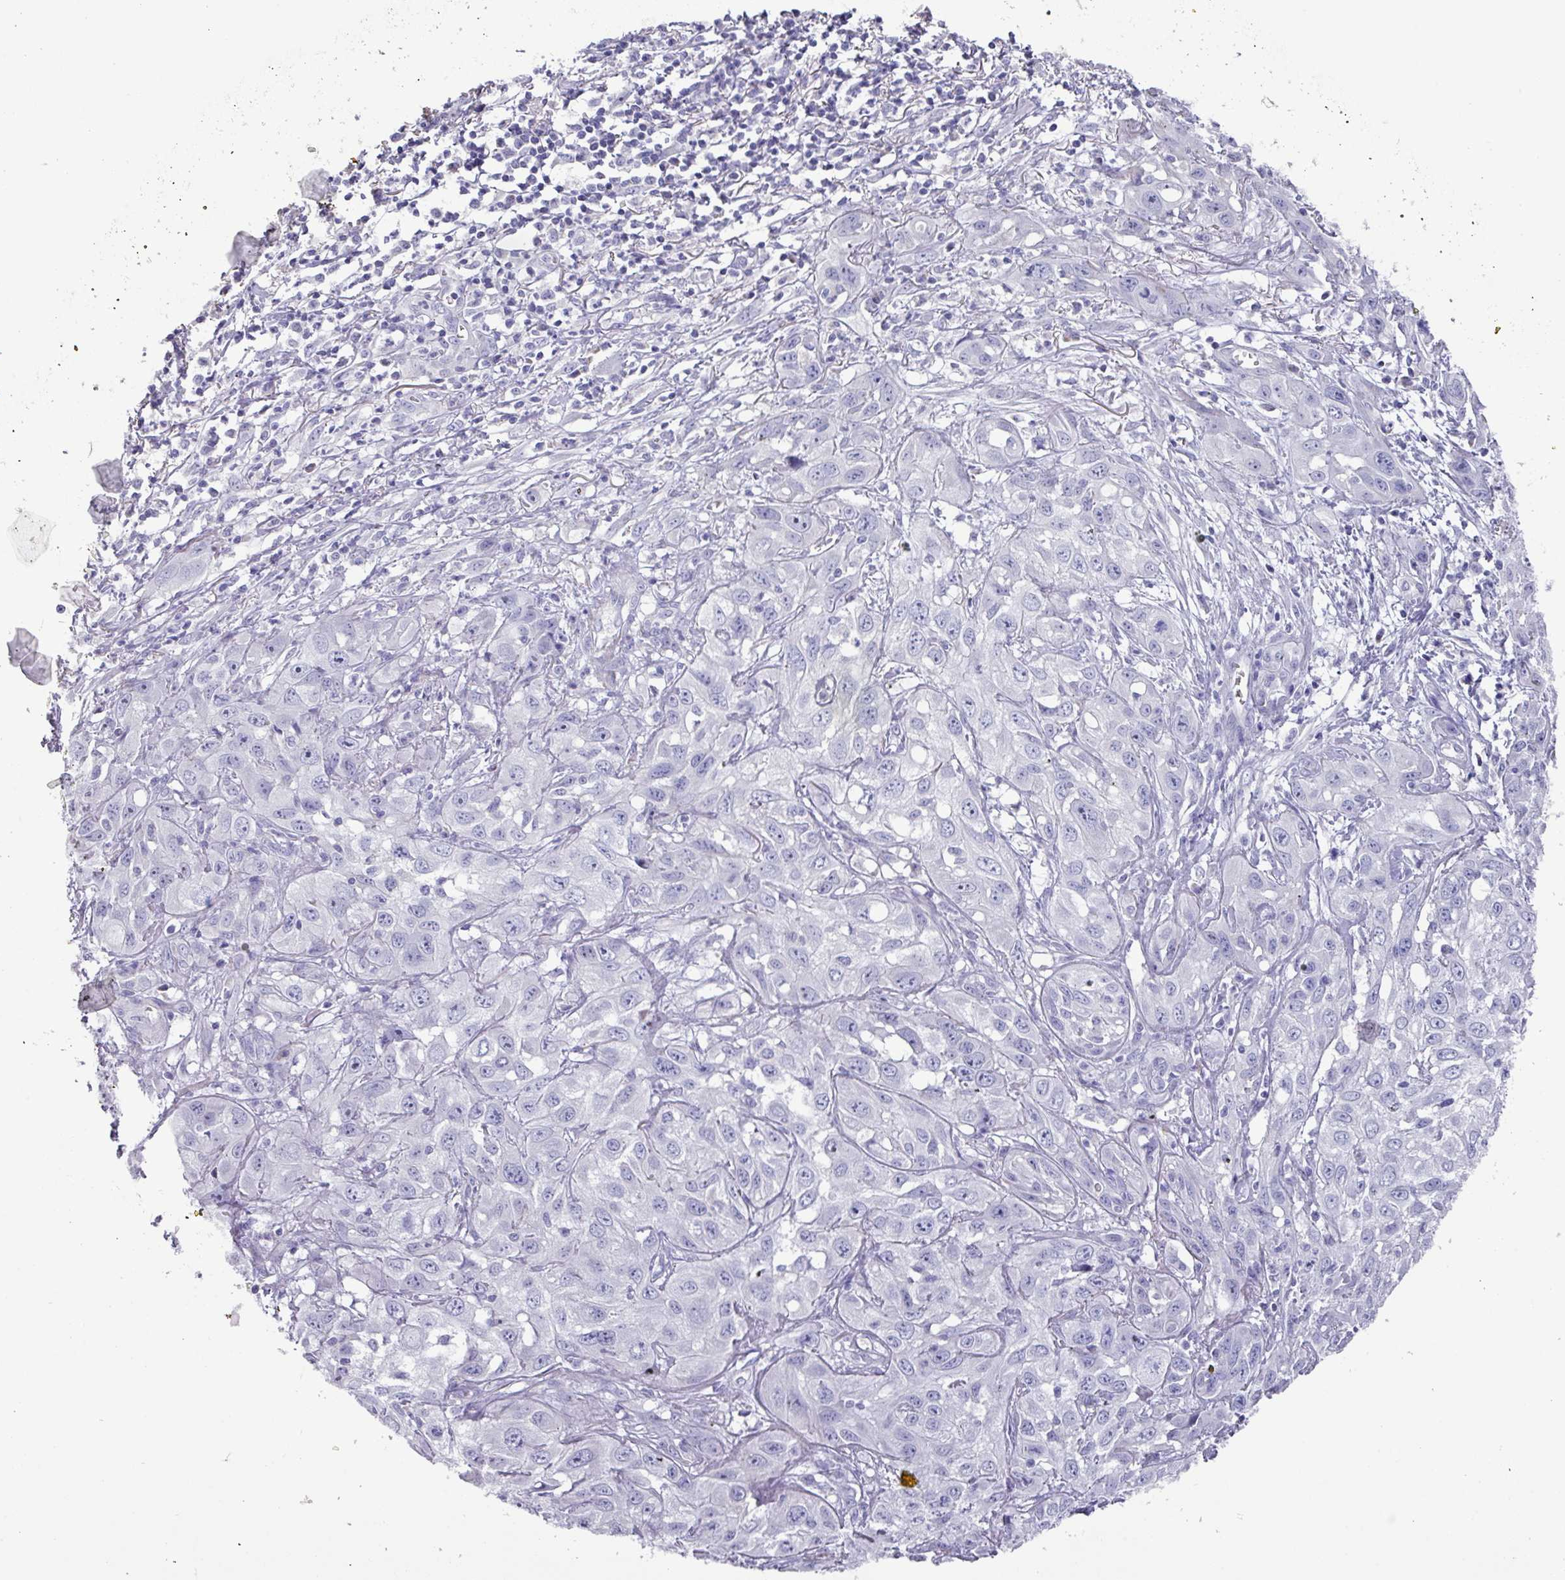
{"staining": {"intensity": "negative", "quantity": "none", "location": "none"}, "tissue": "skin cancer", "cell_type": "Tumor cells", "image_type": "cancer", "snomed": [{"axis": "morphology", "description": "Squamous cell carcinoma, NOS"}, {"axis": "topography", "description": "Skin"}, {"axis": "topography", "description": "Vulva"}], "caption": "This is an immunohistochemistry (IHC) image of squamous cell carcinoma (skin). There is no positivity in tumor cells.", "gene": "MT-ND4", "patient": {"sex": "female", "age": 71}}